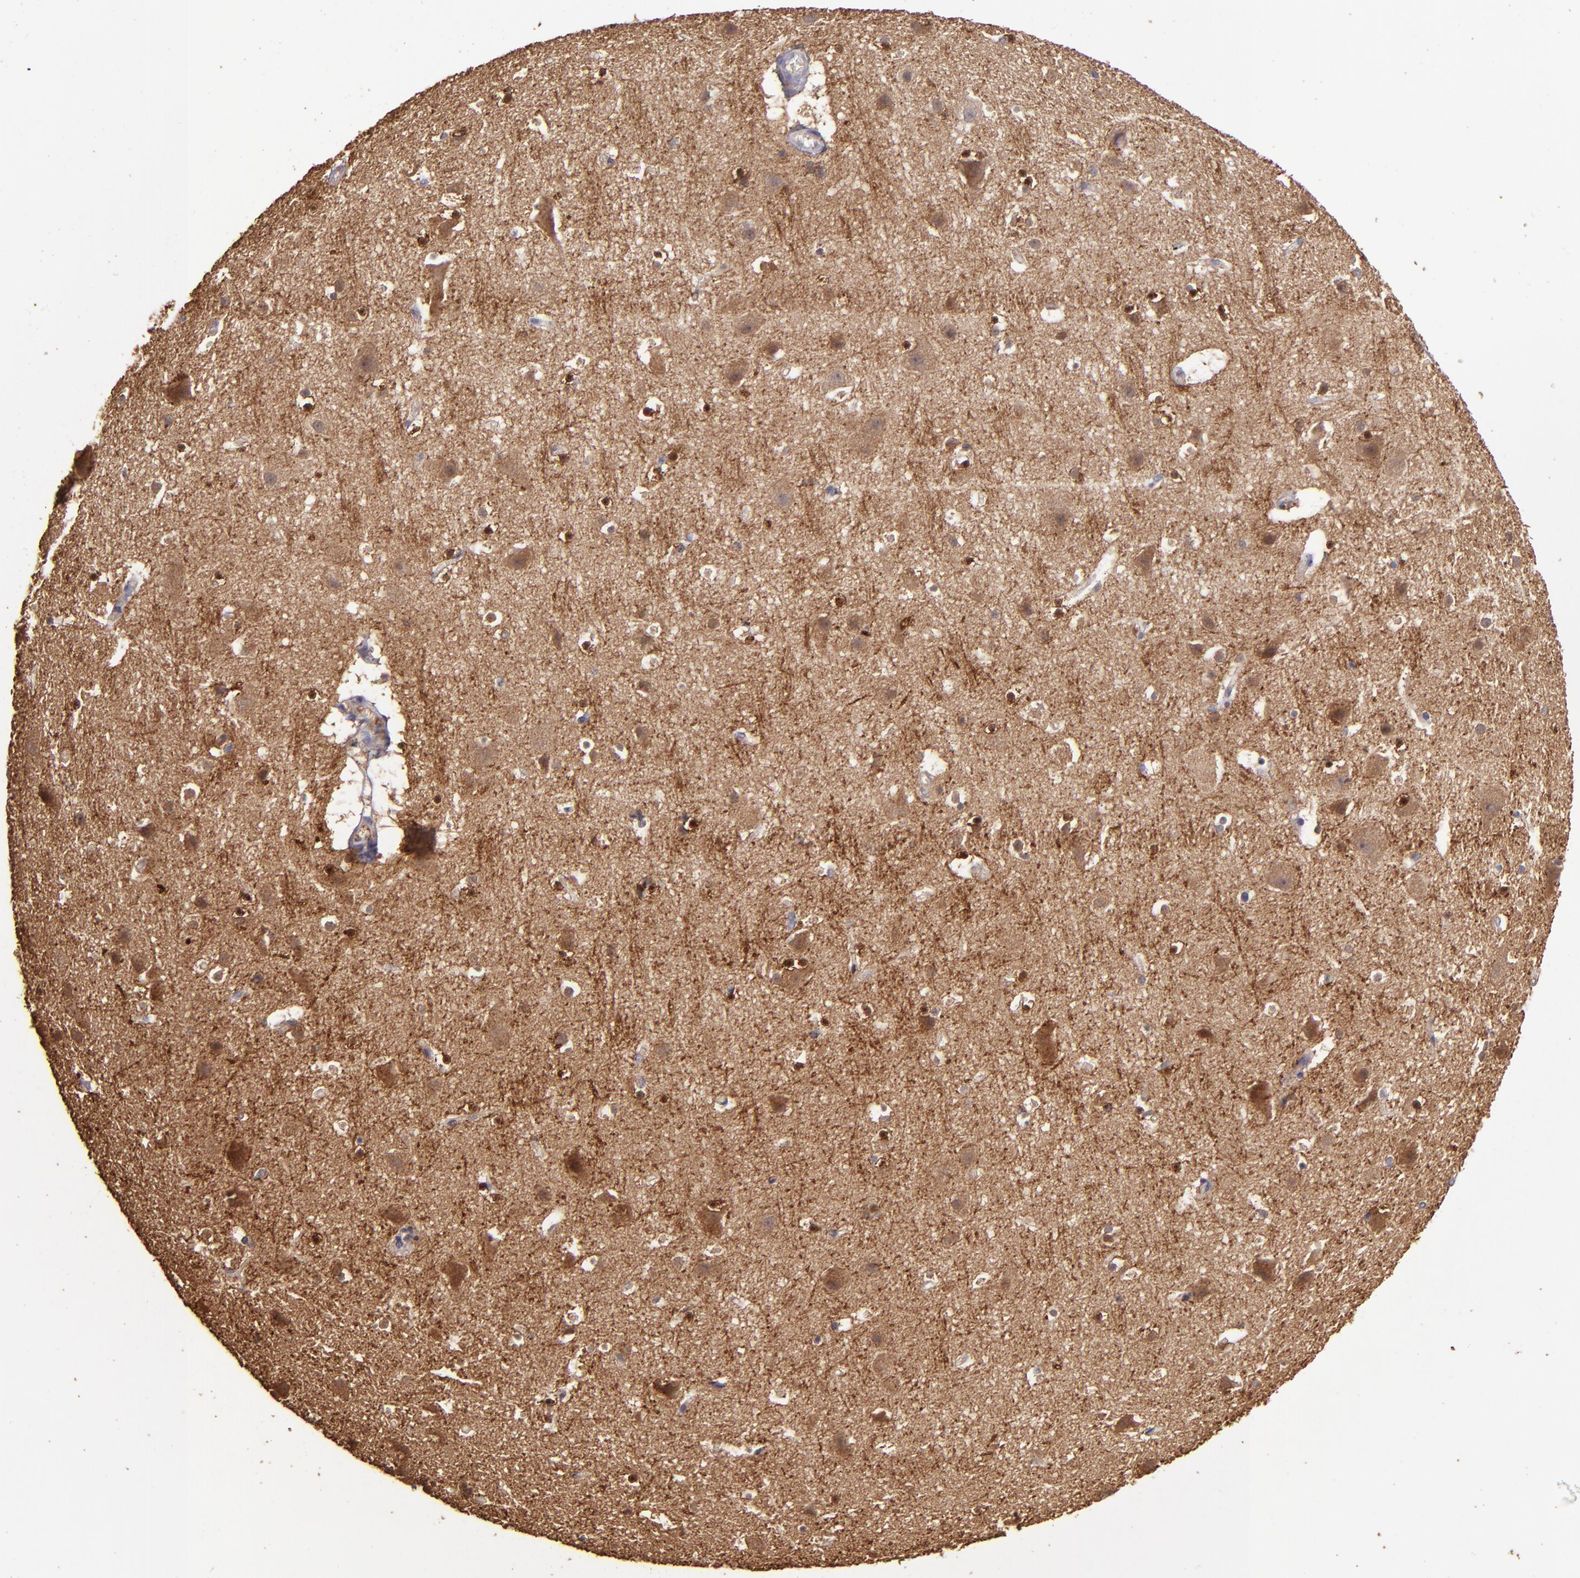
{"staining": {"intensity": "weak", "quantity": "25%-75%", "location": "cytoplasmic/membranous"}, "tissue": "cerebral cortex", "cell_type": "Endothelial cells", "image_type": "normal", "snomed": [{"axis": "morphology", "description": "Normal tissue, NOS"}, {"axis": "topography", "description": "Cerebral cortex"}], "caption": "Protein staining reveals weak cytoplasmic/membranous staining in approximately 25%-75% of endothelial cells in normal cerebral cortex.", "gene": "SRRD", "patient": {"sex": "male", "age": 45}}